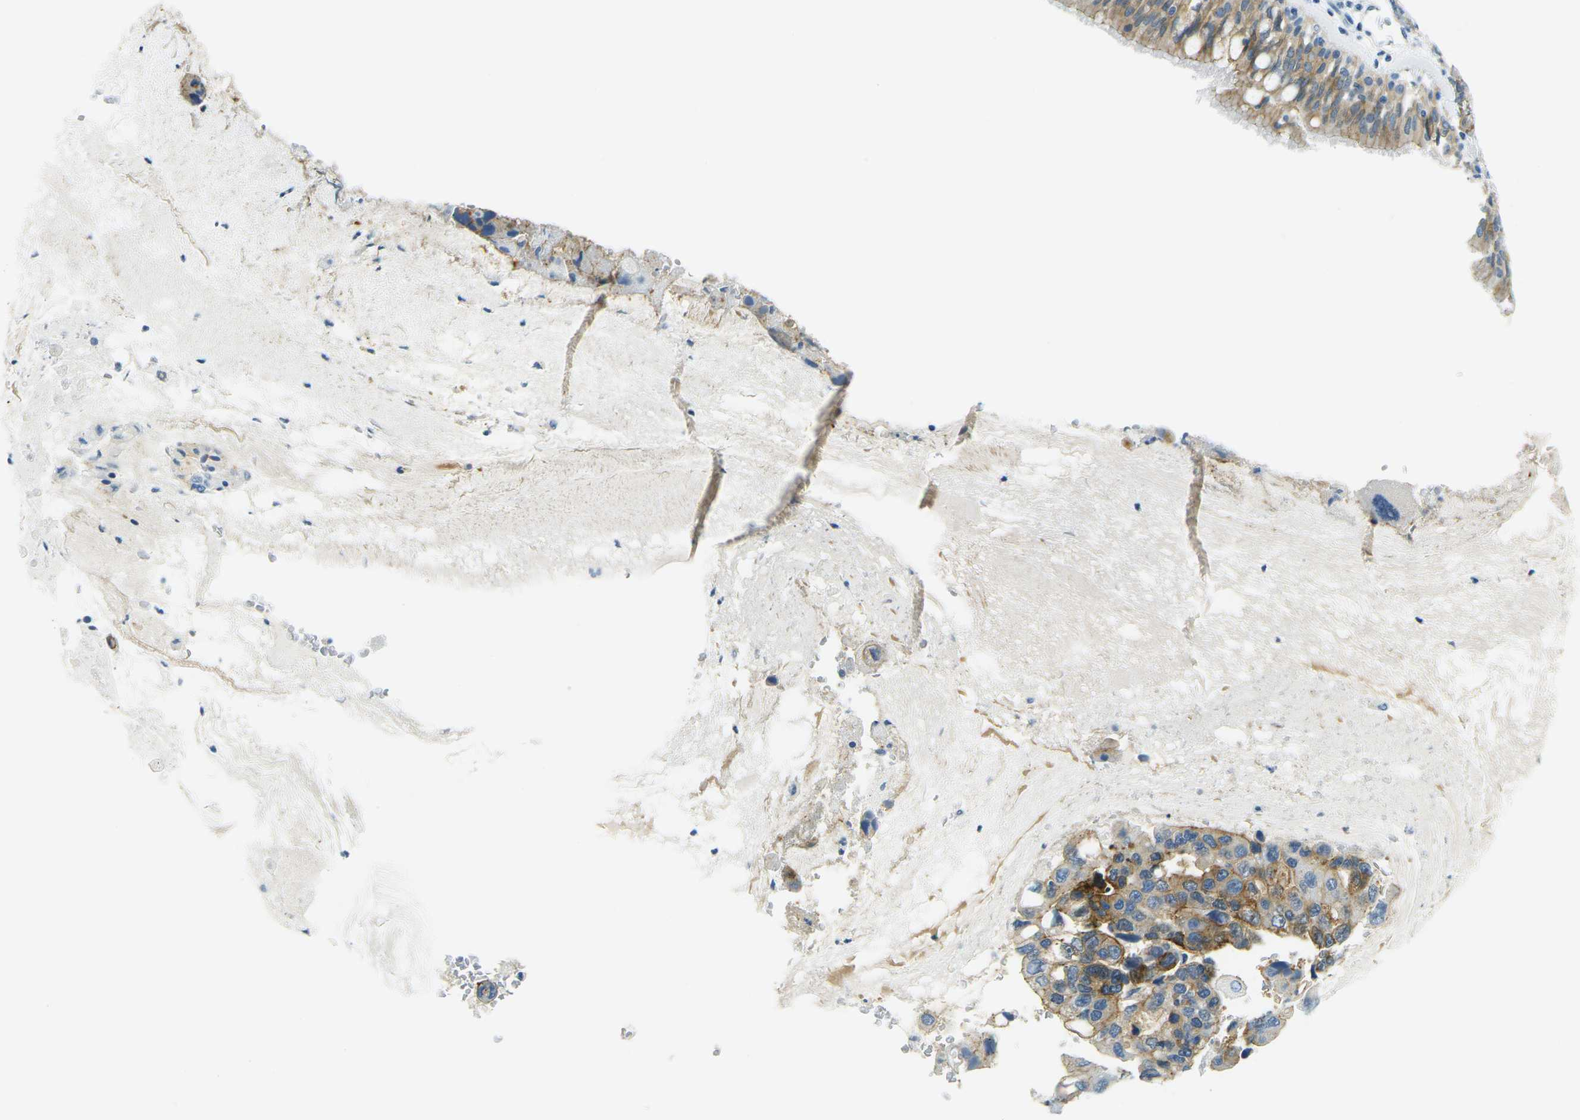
{"staining": {"intensity": "moderate", "quantity": ">75%", "location": "cytoplasmic/membranous"}, "tissue": "bronchus", "cell_type": "Respiratory epithelial cells", "image_type": "normal", "snomed": [{"axis": "morphology", "description": "Normal tissue, NOS"}, {"axis": "morphology", "description": "Adenocarcinoma, NOS"}, {"axis": "morphology", "description": "Adenocarcinoma, metastatic, NOS"}, {"axis": "topography", "description": "Lymph node"}, {"axis": "topography", "description": "Bronchus"}, {"axis": "topography", "description": "Lung"}], "caption": "Respiratory epithelial cells demonstrate medium levels of moderate cytoplasmic/membranous expression in approximately >75% of cells in benign human bronchus. Nuclei are stained in blue.", "gene": "OCLN", "patient": {"sex": "female", "age": 54}}